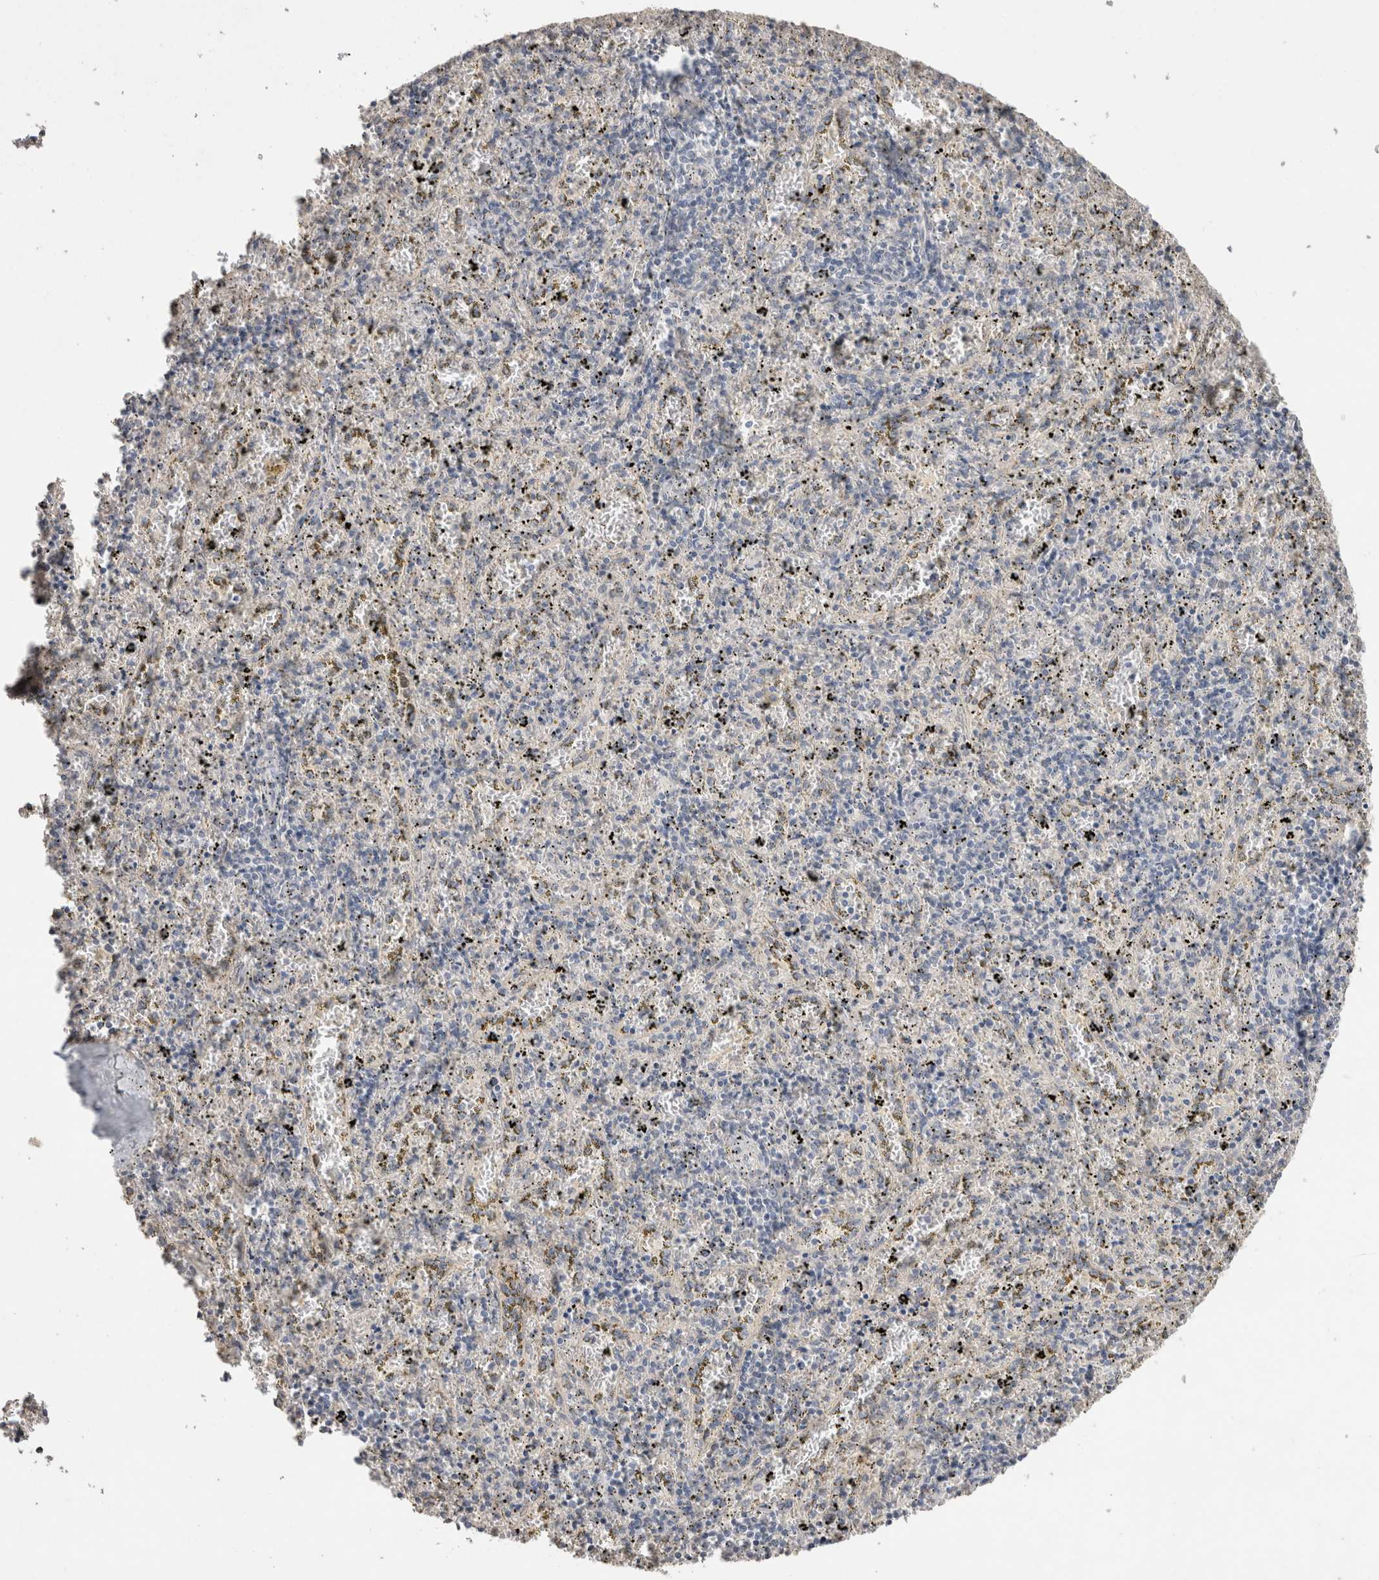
{"staining": {"intensity": "negative", "quantity": "none", "location": "none"}, "tissue": "spleen", "cell_type": "Cells in red pulp", "image_type": "normal", "snomed": [{"axis": "morphology", "description": "Normal tissue, NOS"}, {"axis": "topography", "description": "Spleen"}], "caption": "The IHC histopathology image has no significant expression in cells in red pulp of spleen.", "gene": "NAALADL2", "patient": {"sex": "male", "age": 11}}